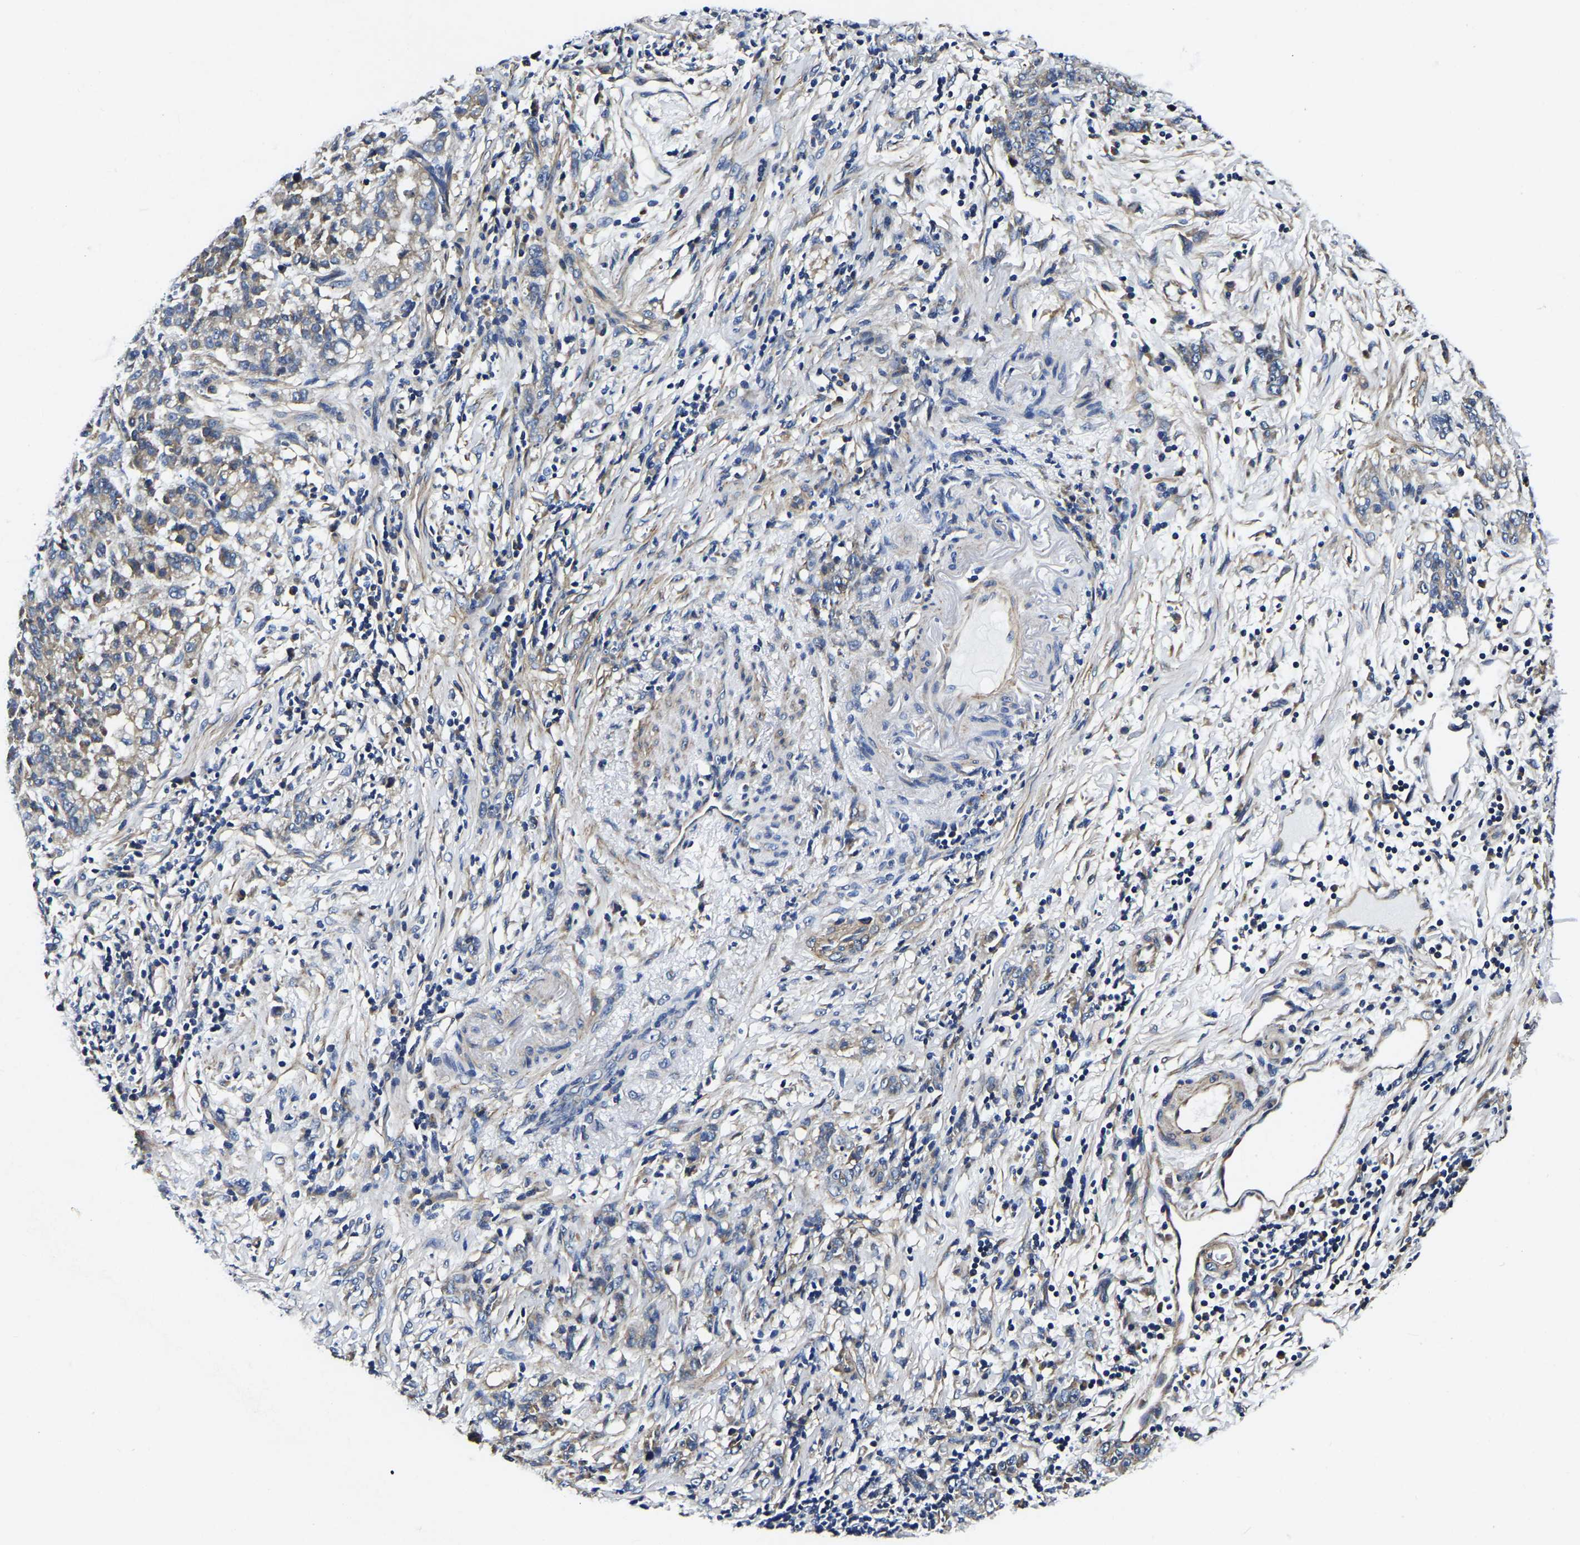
{"staining": {"intensity": "weak", "quantity": "25%-75%", "location": "cytoplasmic/membranous"}, "tissue": "stomach cancer", "cell_type": "Tumor cells", "image_type": "cancer", "snomed": [{"axis": "morphology", "description": "Adenocarcinoma, NOS"}, {"axis": "topography", "description": "Stomach, lower"}], "caption": "Stomach adenocarcinoma stained for a protein shows weak cytoplasmic/membranous positivity in tumor cells.", "gene": "KCTD17", "patient": {"sex": "male", "age": 88}}